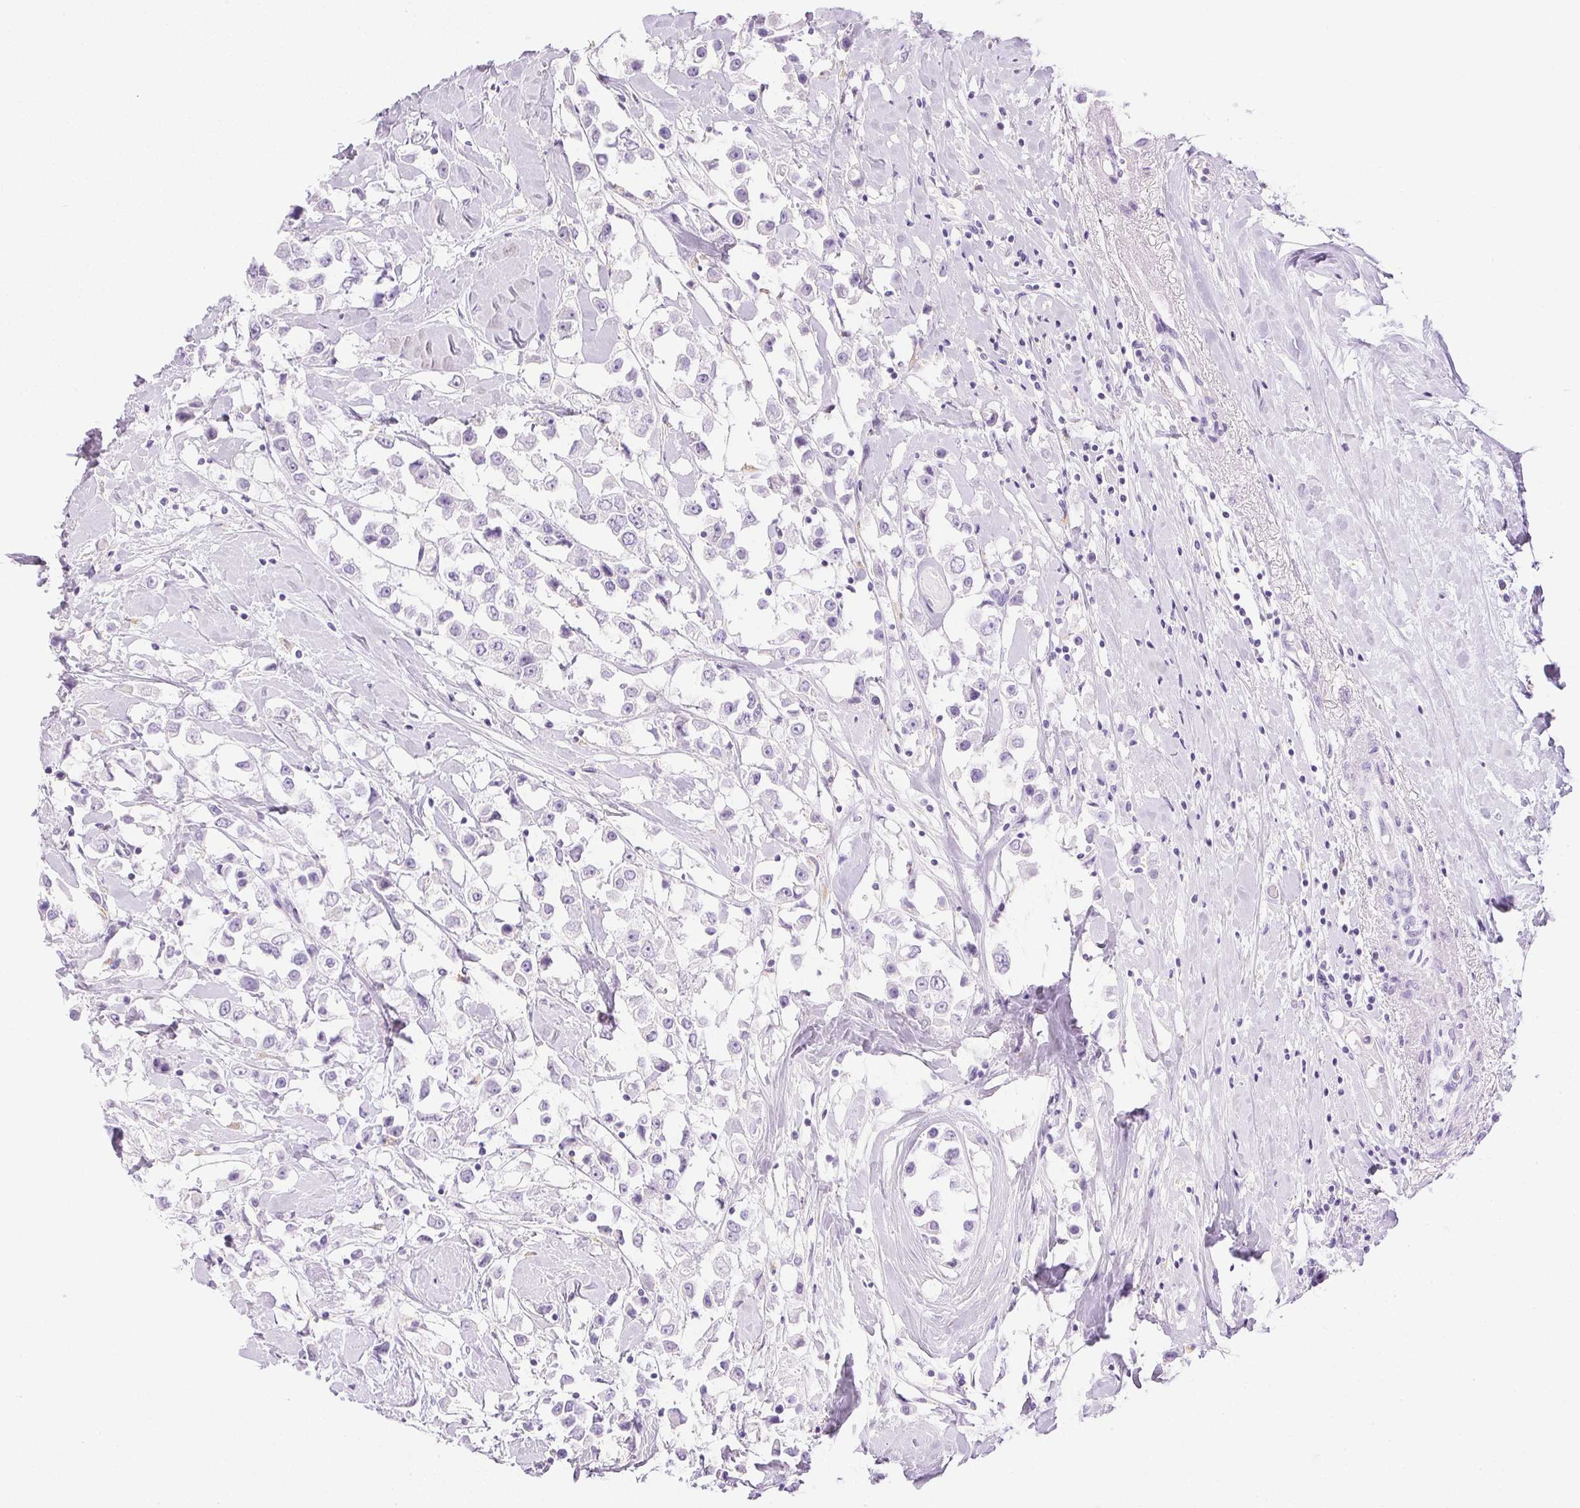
{"staining": {"intensity": "negative", "quantity": "none", "location": "none"}, "tissue": "breast cancer", "cell_type": "Tumor cells", "image_type": "cancer", "snomed": [{"axis": "morphology", "description": "Duct carcinoma"}, {"axis": "topography", "description": "Breast"}], "caption": "Immunohistochemical staining of human breast cancer shows no significant staining in tumor cells.", "gene": "ATP6V1G3", "patient": {"sex": "female", "age": 61}}